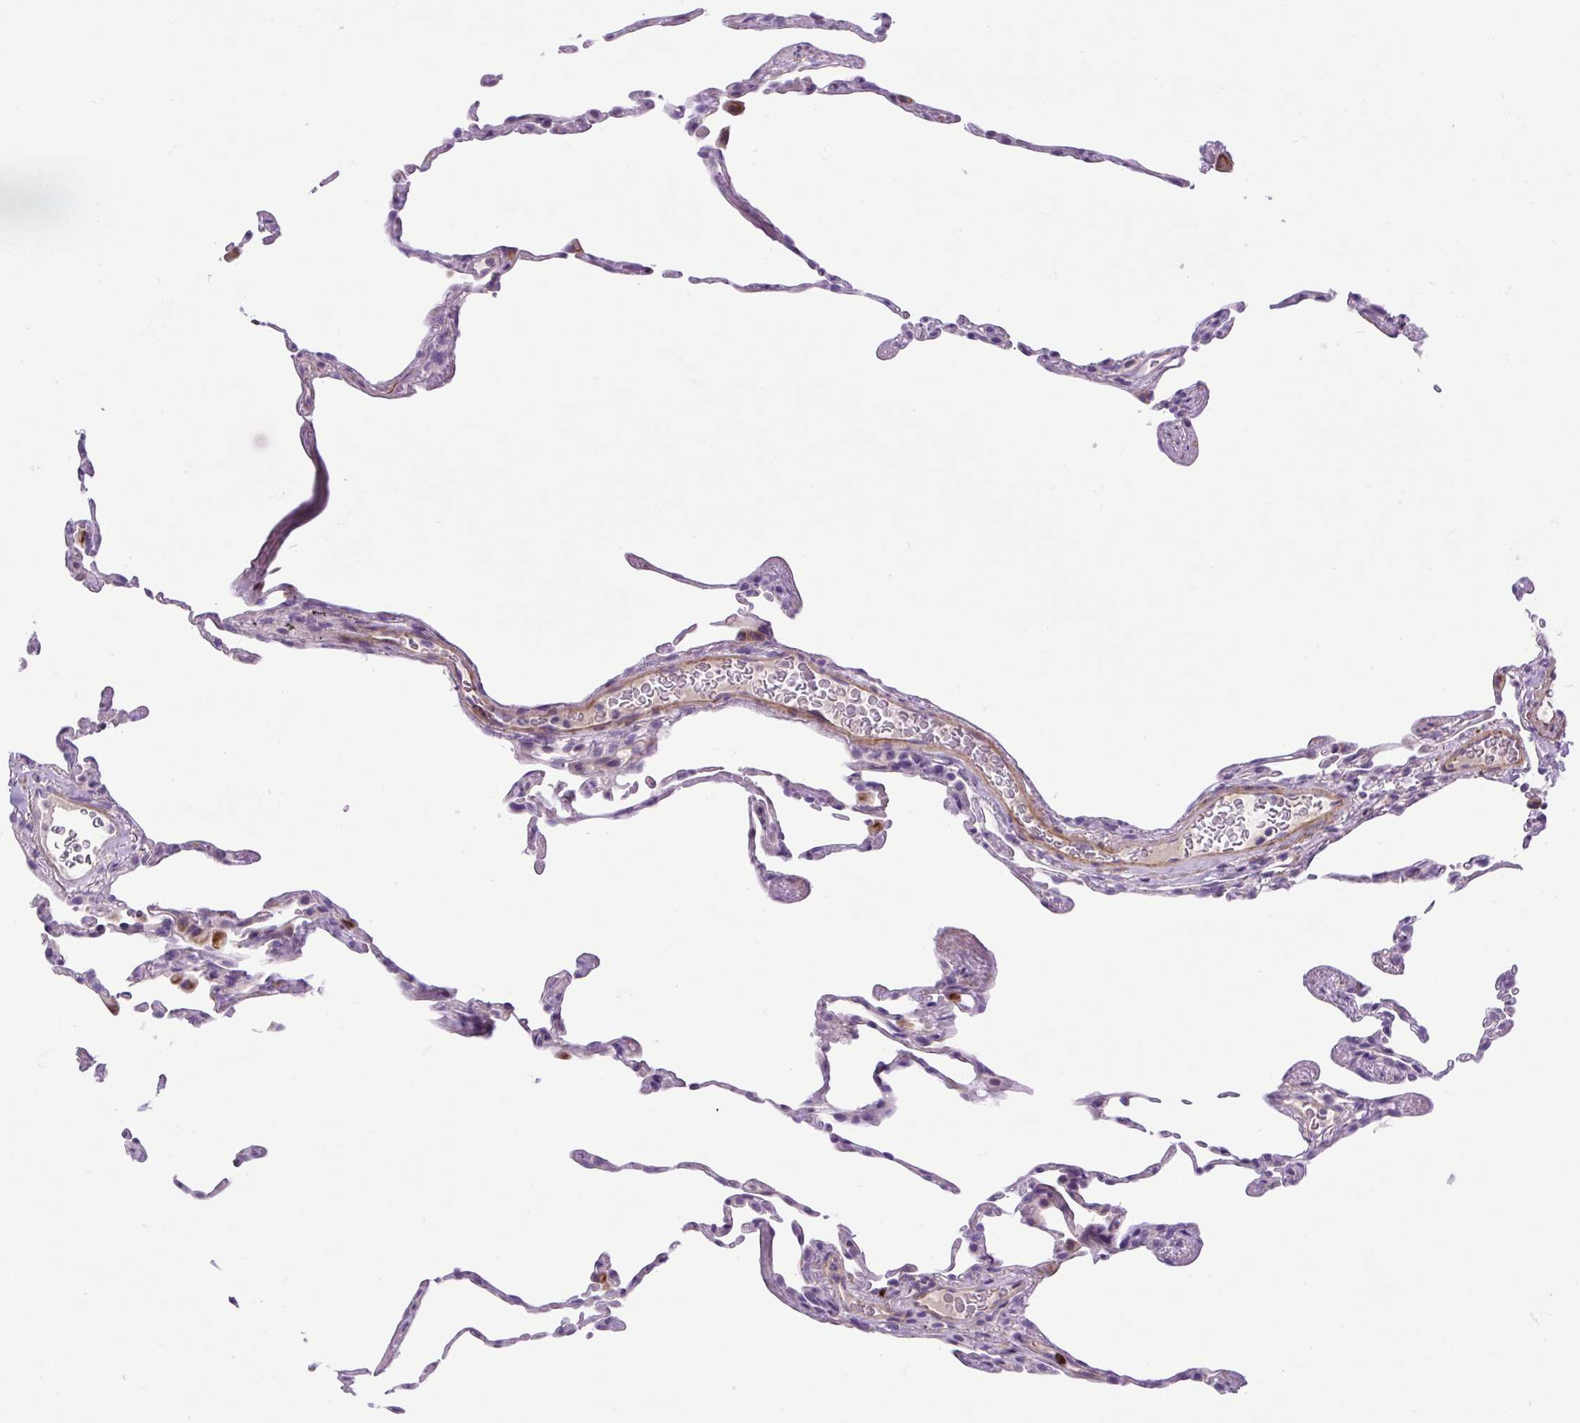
{"staining": {"intensity": "negative", "quantity": "none", "location": "none"}, "tissue": "lung", "cell_type": "Alveolar cells", "image_type": "normal", "snomed": [{"axis": "morphology", "description": "Normal tissue, NOS"}, {"axis": "topography", "description": "Lung"}], "caption": "This is an immunohistochemistry (IHC) histopathology image of normal human lung. There is no expression in alveolar cells.", "gene": "VWA7", "patient": {"sex": "female", "age": 57}}